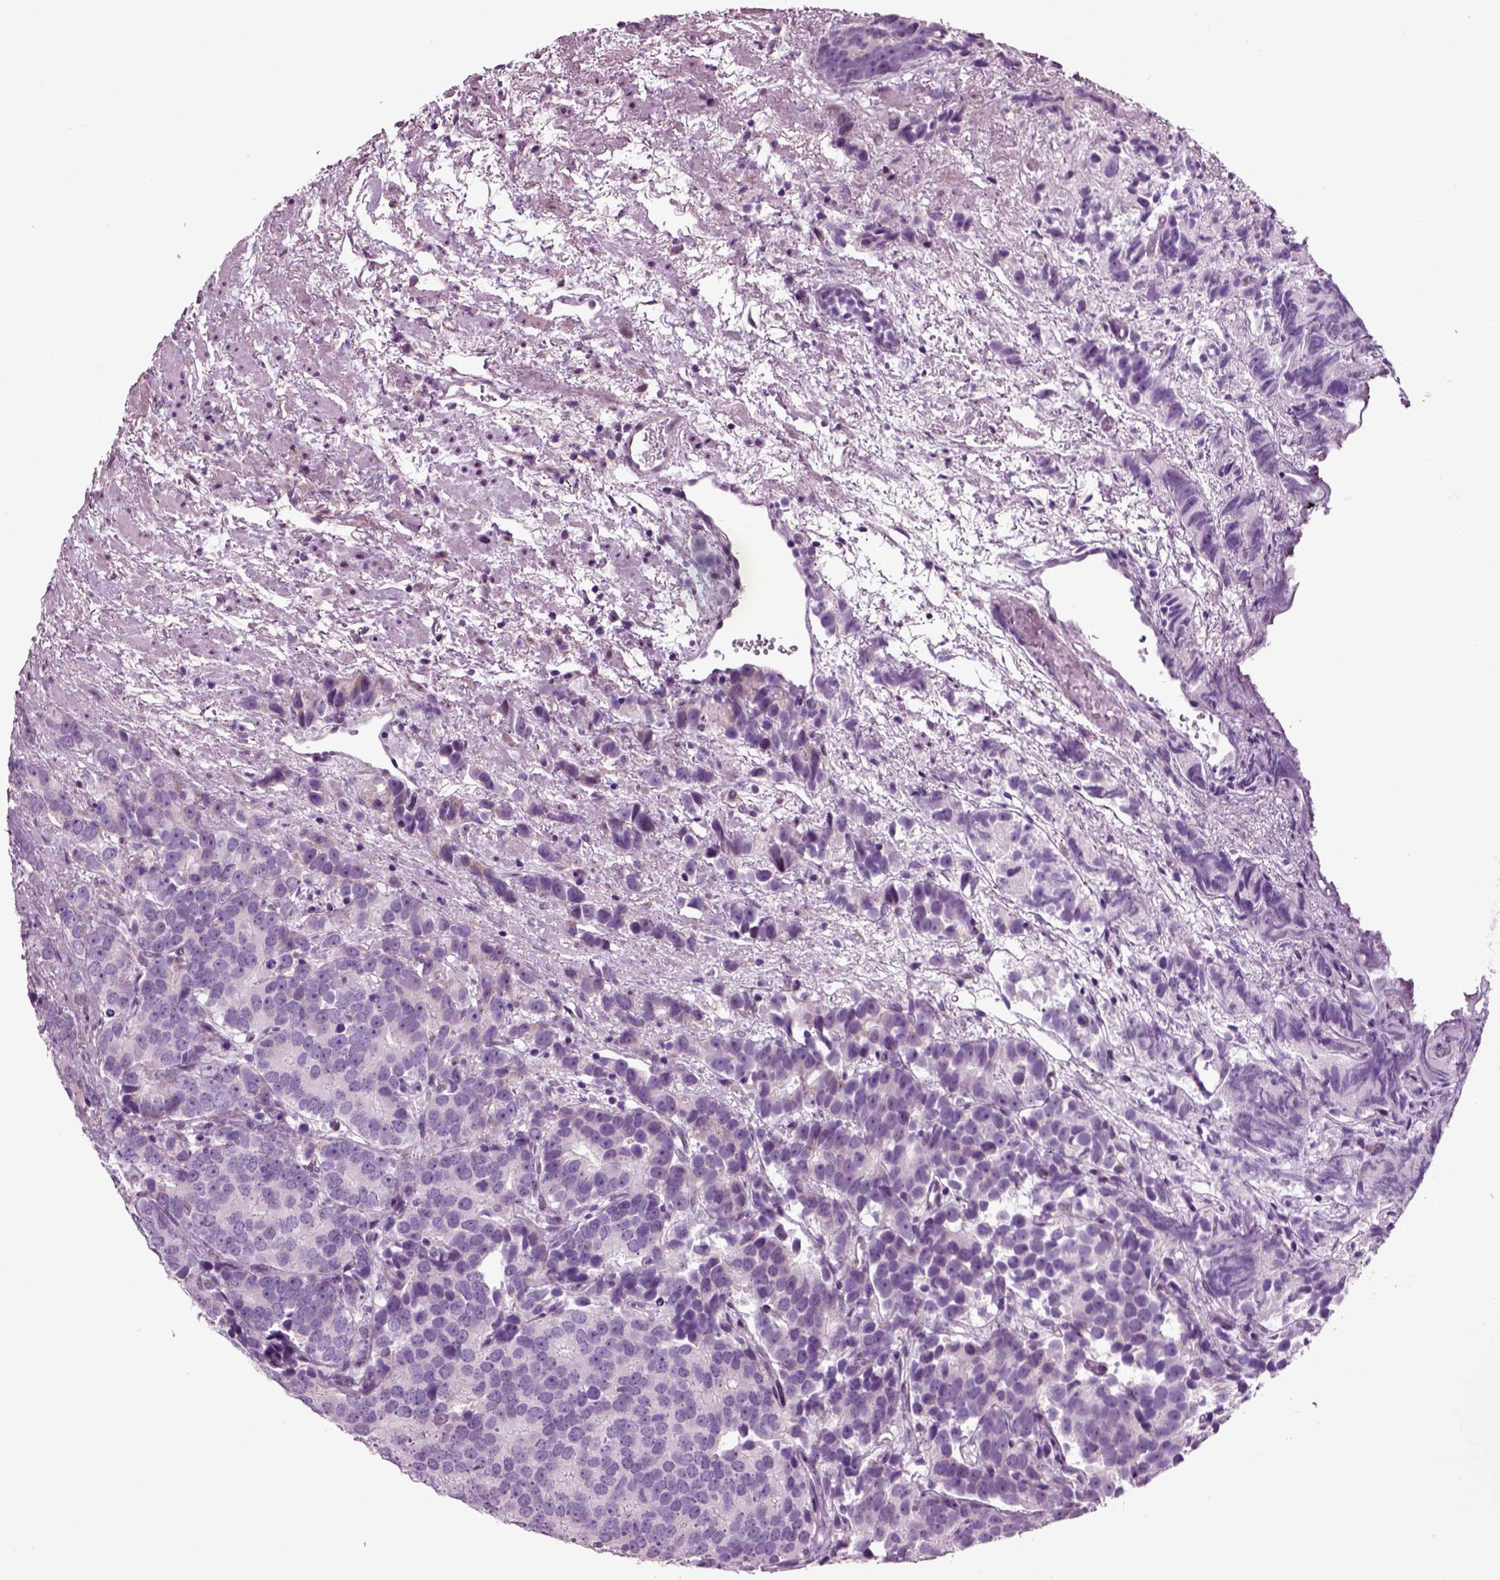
{"staining": {"intensity": "negative", "quantity": "none", "location": "none"}, "tissue": "prostate cancer", "cell_type": "Tumor cells", "image_type": "cancer", "snomed": [{"axis": "morphology", "description": "Adenocarcinoma, High grade"}, {"axis": "topography", "description": "Prostate"}], "caption": "This image is of prostate cancer stained with immunohistochemistry to label a protein in brown with the nuclei are counter-stained blue. There is no positivity in tumor cells. (Brightfield microscopy of DAB immunohistochemistry at high magnification).", "gene": "ARID3A", "patient": {"sex": "male", "age": 90}}